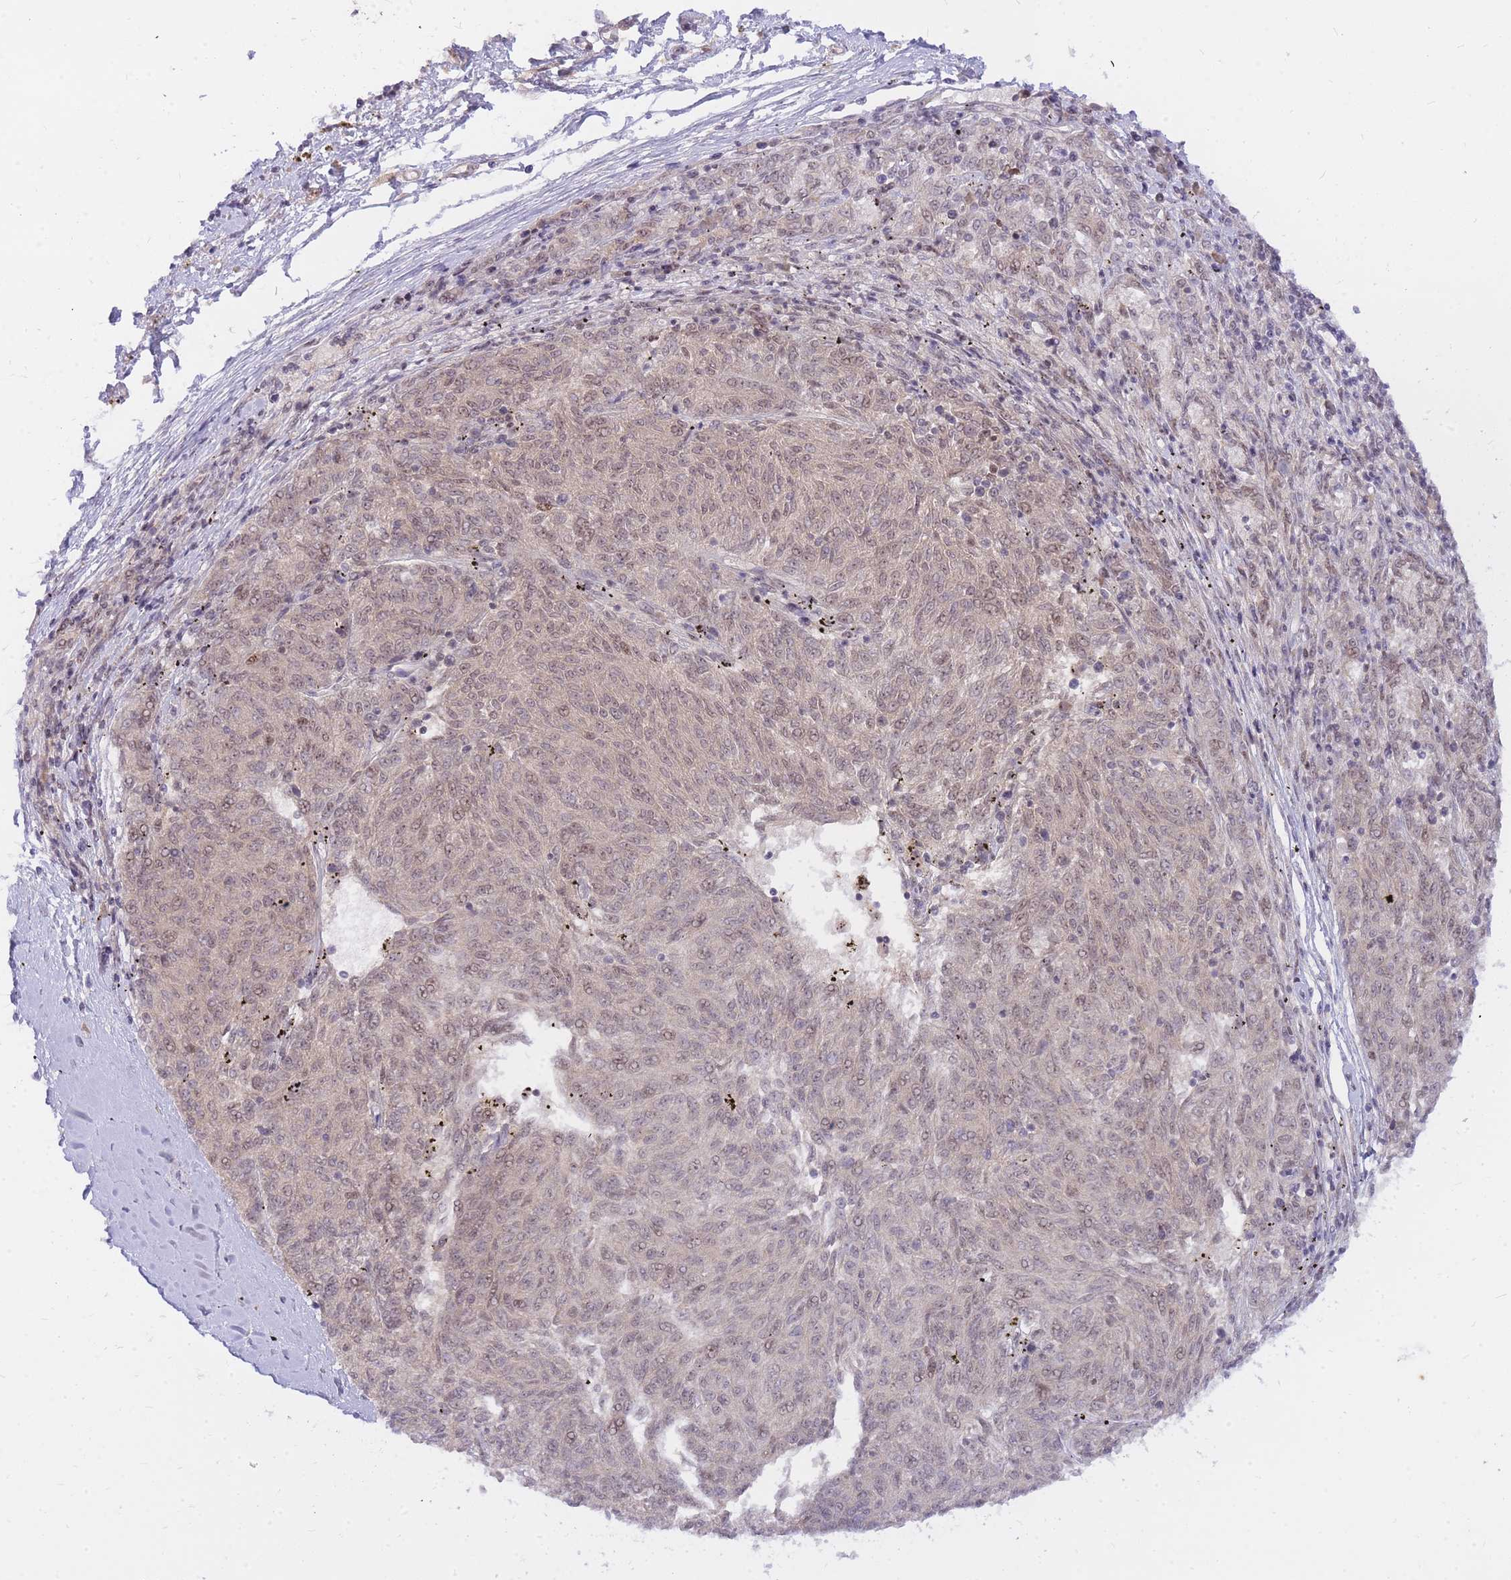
{"staining": {"intensity": "weak", "quantity": "25%-75%", "location": "nuclear"}, "tissue": "melanoma", "cell_type": "Tumor cells", "image_type": "cancer", "snomed": [{"axis": "morphology", "description": "Malignant melanoma, NOS"}, {"axis": "topography", "description": "Skin"}], "caption": "This photomicrograph displays melanoma stained with IHC to label a protein in brown. The nuclear of tumor cells show weak positivity for the protein. Nuclei are counter-stained blue.", "gene": "TLE2", "patient": {"sex": "female", "age": 72}}